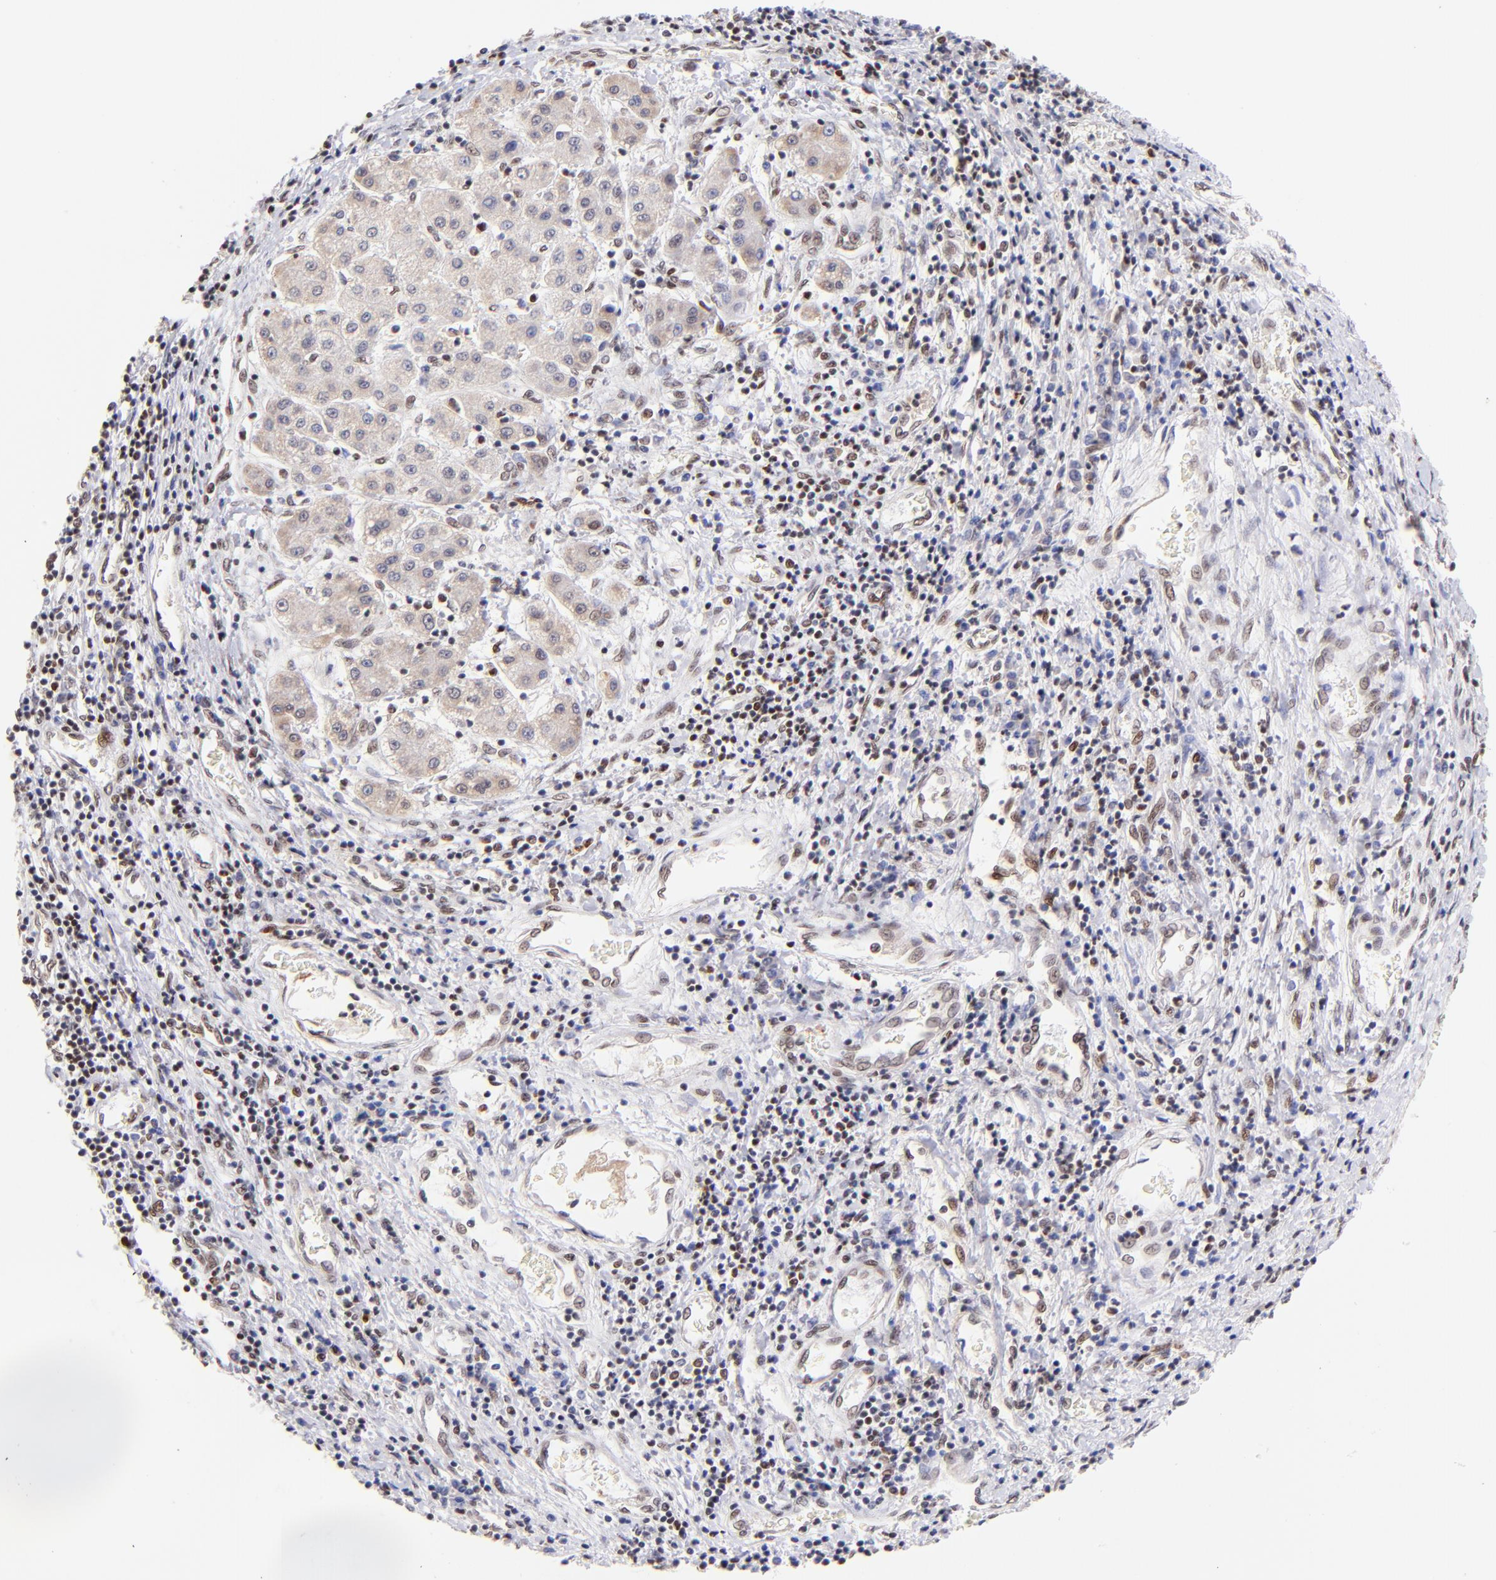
{"staining": {"intensity": "weak", "quantity": ">75%", "location": "nuclear"}, "tissue": "liver cancer", "cell_type": "Tumor cells", "image_type": "cancer", "snomed": [{"axis": "morphology", "description": "Carcinoma, Hepatocellular, NOS"}, {"axis": "topography", "description": "Liver"}], "caption": "Liver cancer stained with a brown dye displays weak nuclear positive expression in approximately >75% of tumor cells.", "gene": "MIDEAS", "patient": {"sex": "male", "age": 24}}